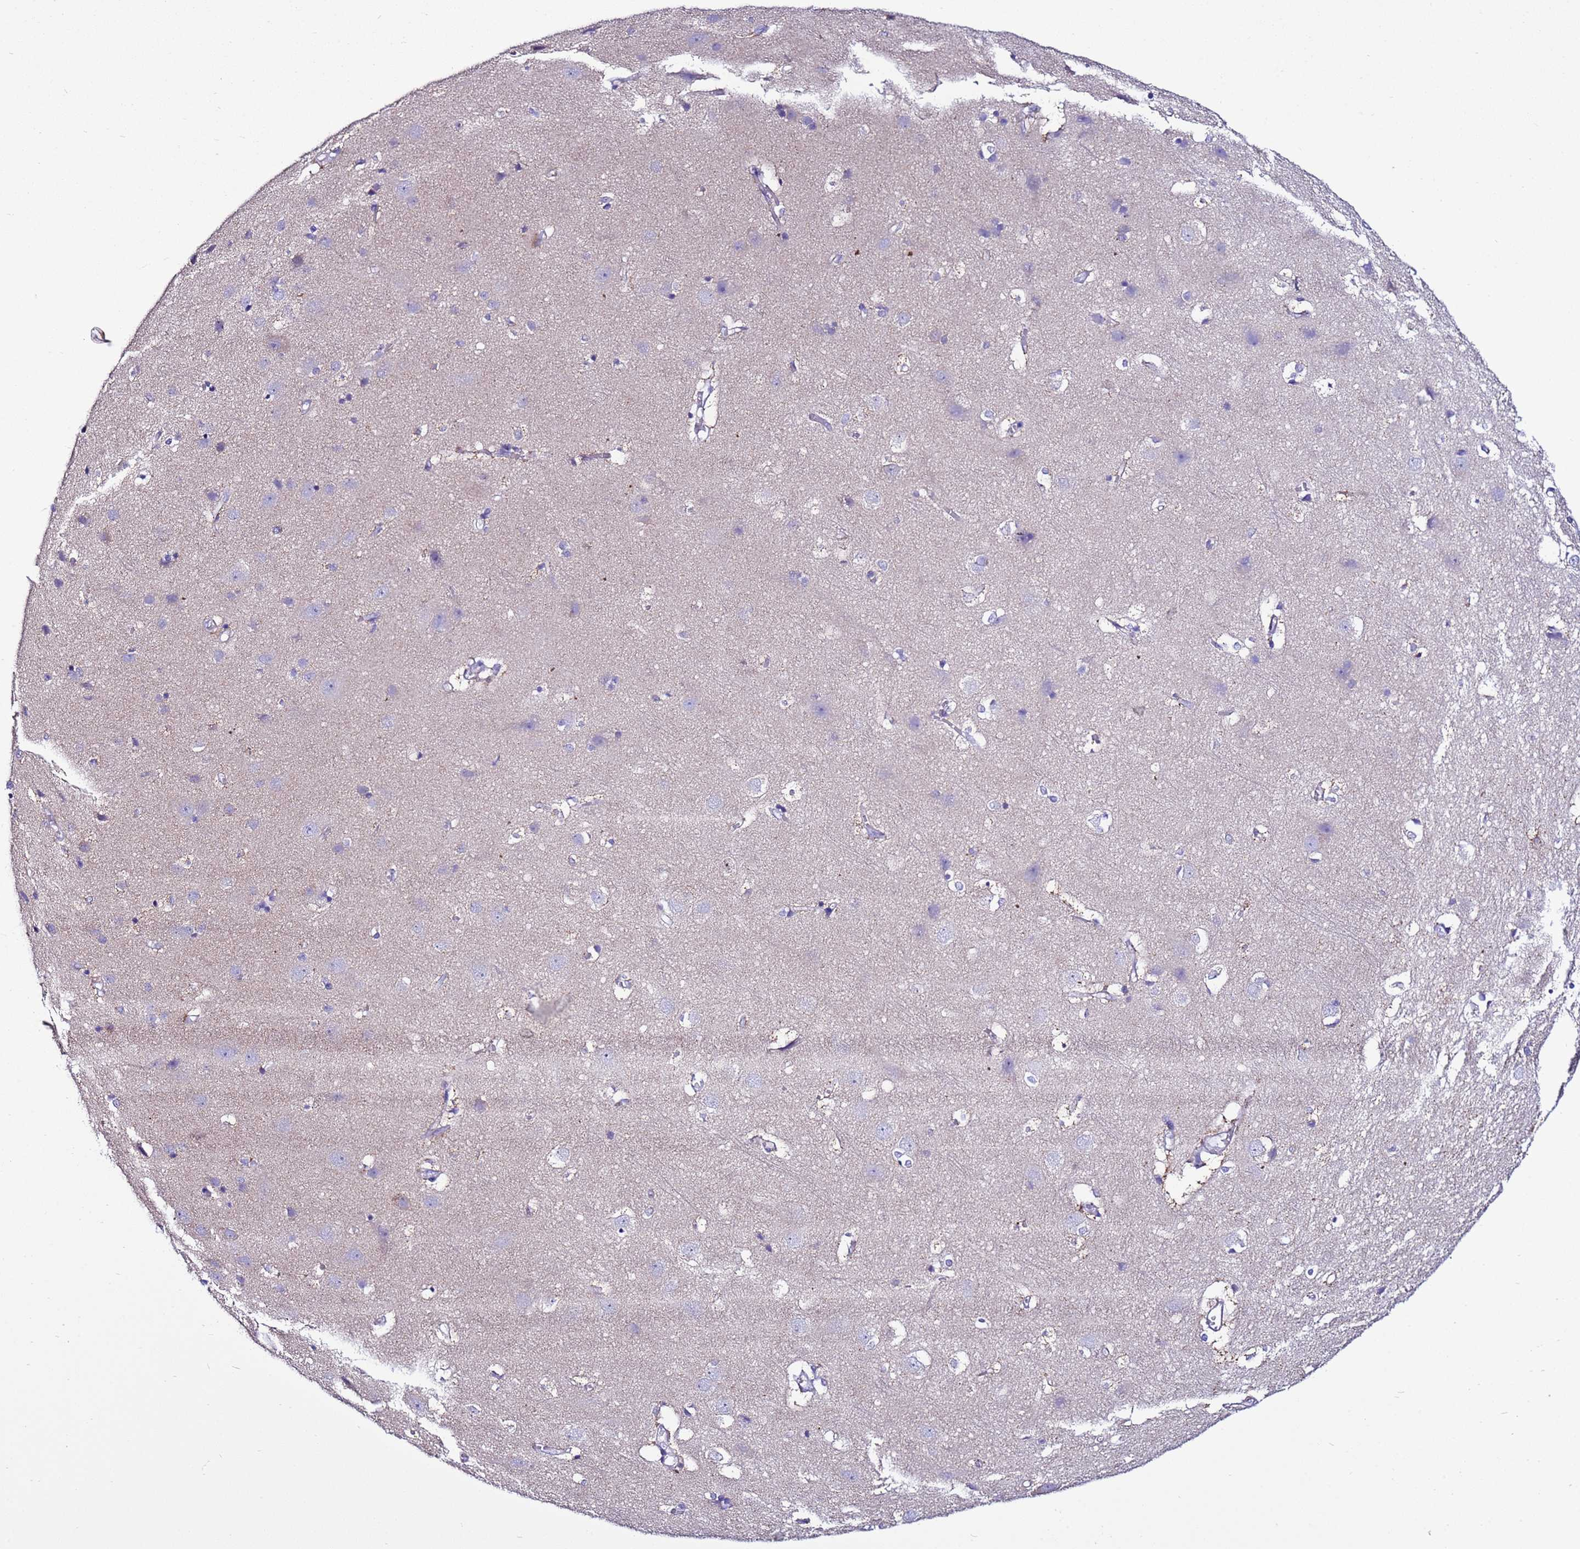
{"staining": {"intensity": "negative", "quantity": "none", "location": "none"}, "tissue": "cerebral cortex", "cell_type": "Endothelial cells", "image_type": "normal", "snomed": [{"axis": "morphology", "description": "Normal tissue, NOS"}, {"axis": "topography", "description": "Cerebral cortex"}], "caption": "A high-resolution photomicrograph shows immunohistochemistry (IHC) staining of benign cerebral cortex, which exhibits no significant expression in endothelial cells.", "gene": "MYBPC3", "patient": {"sex": "male", "age": 54}}